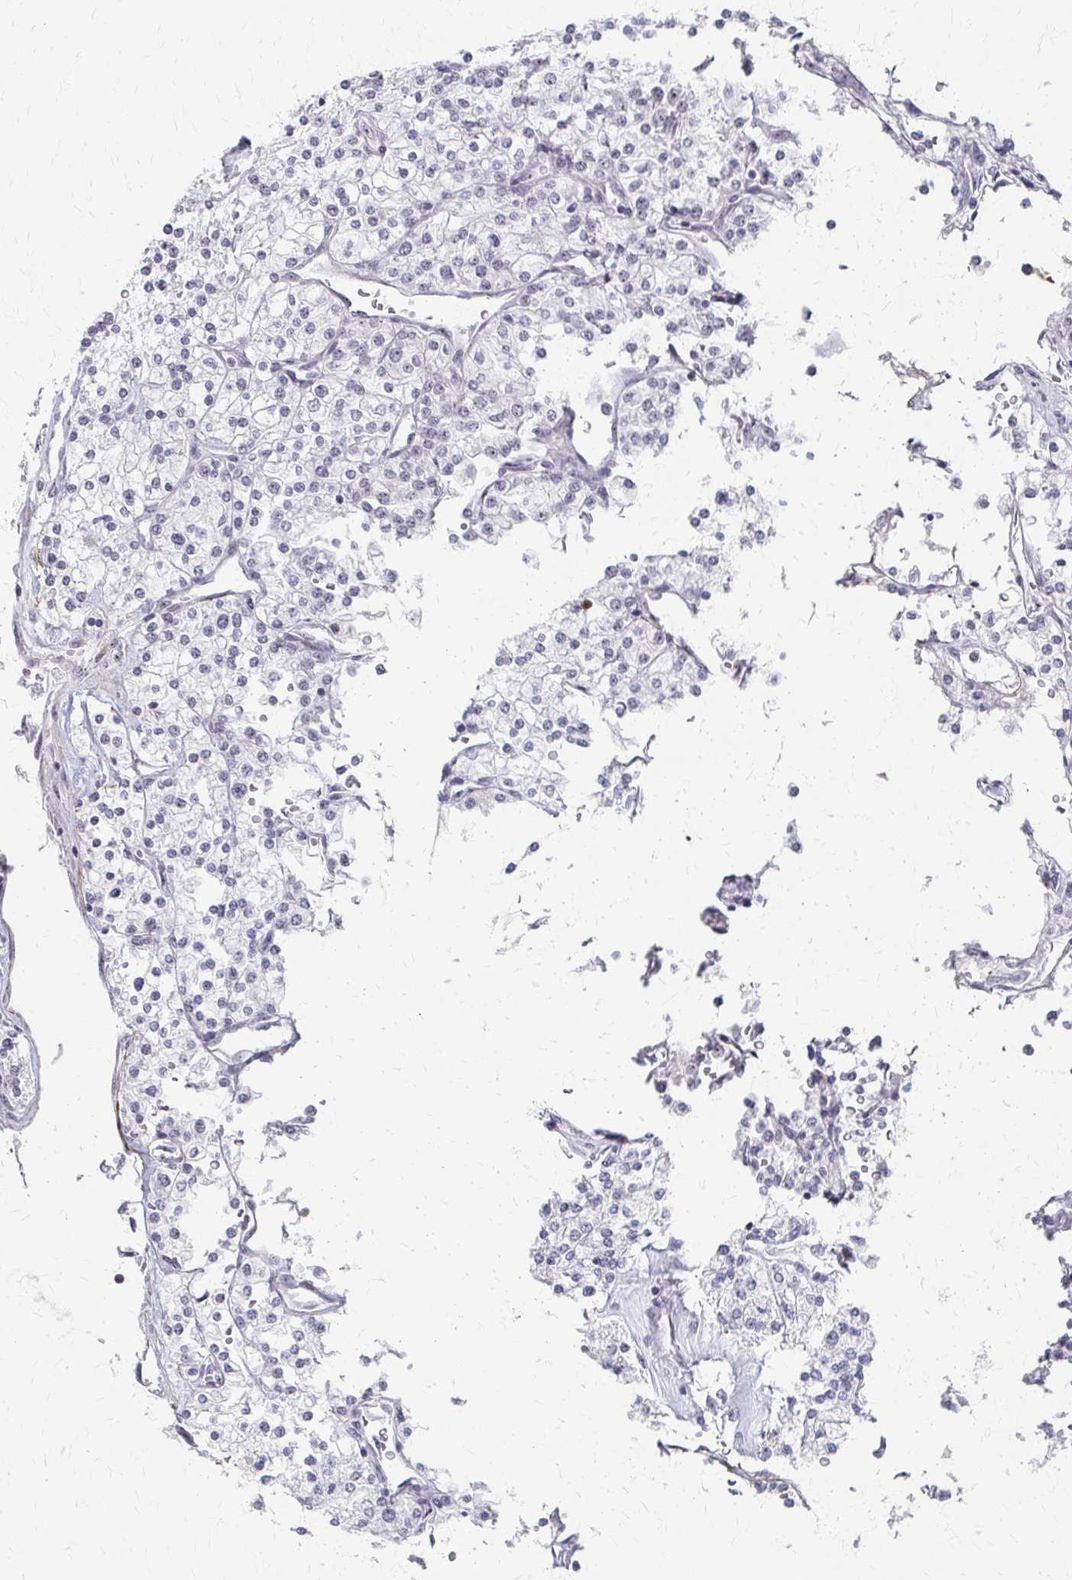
{"staining": {"intensity": "negative", "quantity": "none", "location": "none"}, "tissue": "renal cancer", "cell_type": "Tumor cells", "image_type": "cancer", "snomed": [{"axis": "morphology", "description": "Adenocarcinoma, NOS"}, {"axis": "topography", "description": "Kidney"}], "caption": "DAB (3,3'-diaminobenzidine) immunohistochemical staining of human renal cancer demonstrates no significant staining in tumor cells. Nuclei are stained in blue.", "gene": "PES1", "patient": {"sex": "male", "age": 80}}